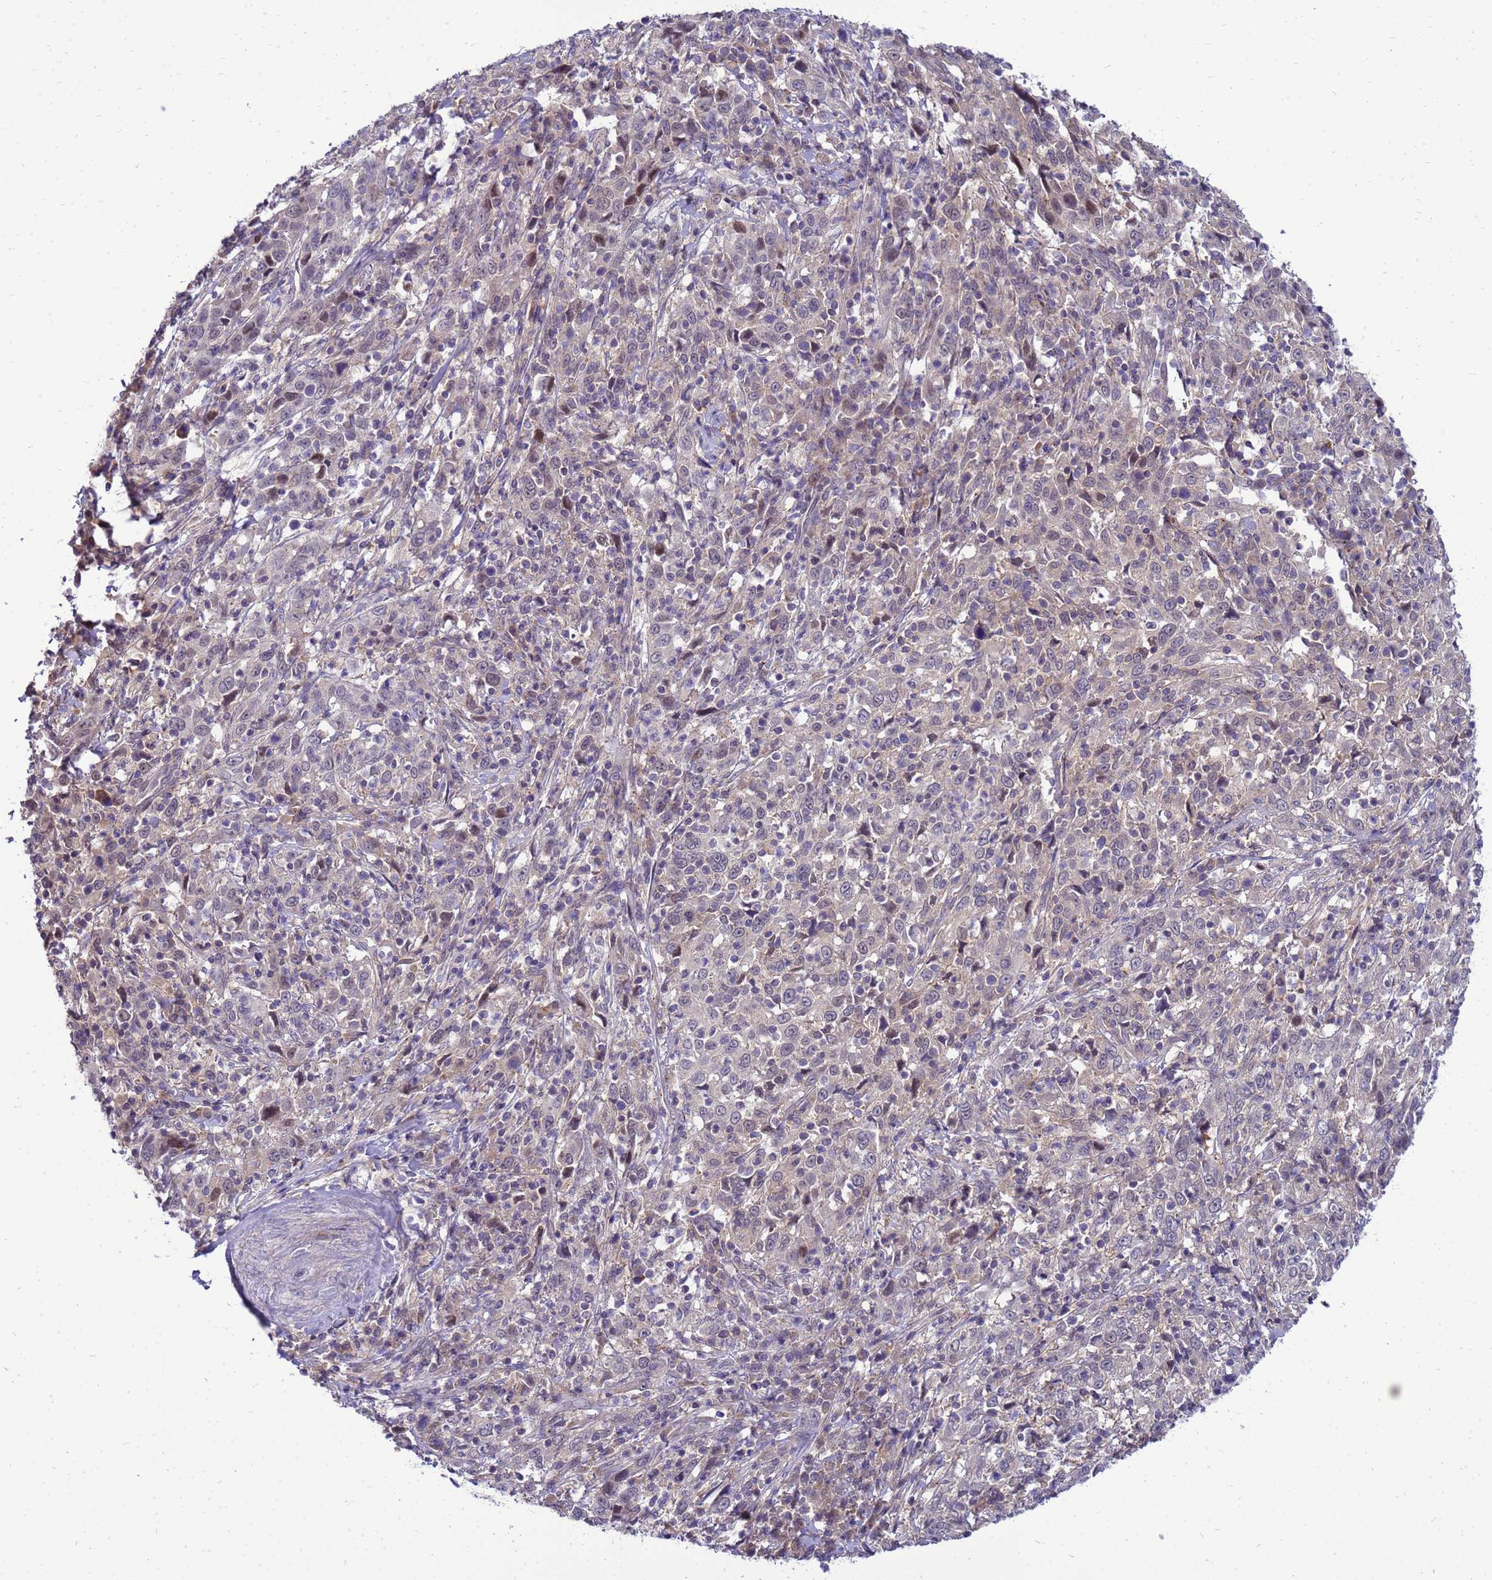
{"staining": {"intensity": "negative", "quantity": "none", "location": "none"}, "tissue": "cervical cancer", "cell_type": "Tumor cells", "image_type": "cancer", "snomed": [{"axis": "morphology", "description": "Squamous cell carcinoma, NOS"}, {"axis": "topography", "description": "Cervix"}], "caption": "Immunohistochemistry (IHC) of human cervical cancer (squamous cell carcinoma) exhibits no positivity in tumor cells.", "gene": "ENOPH1", "patient": {"sex": "female", "age": 46}}